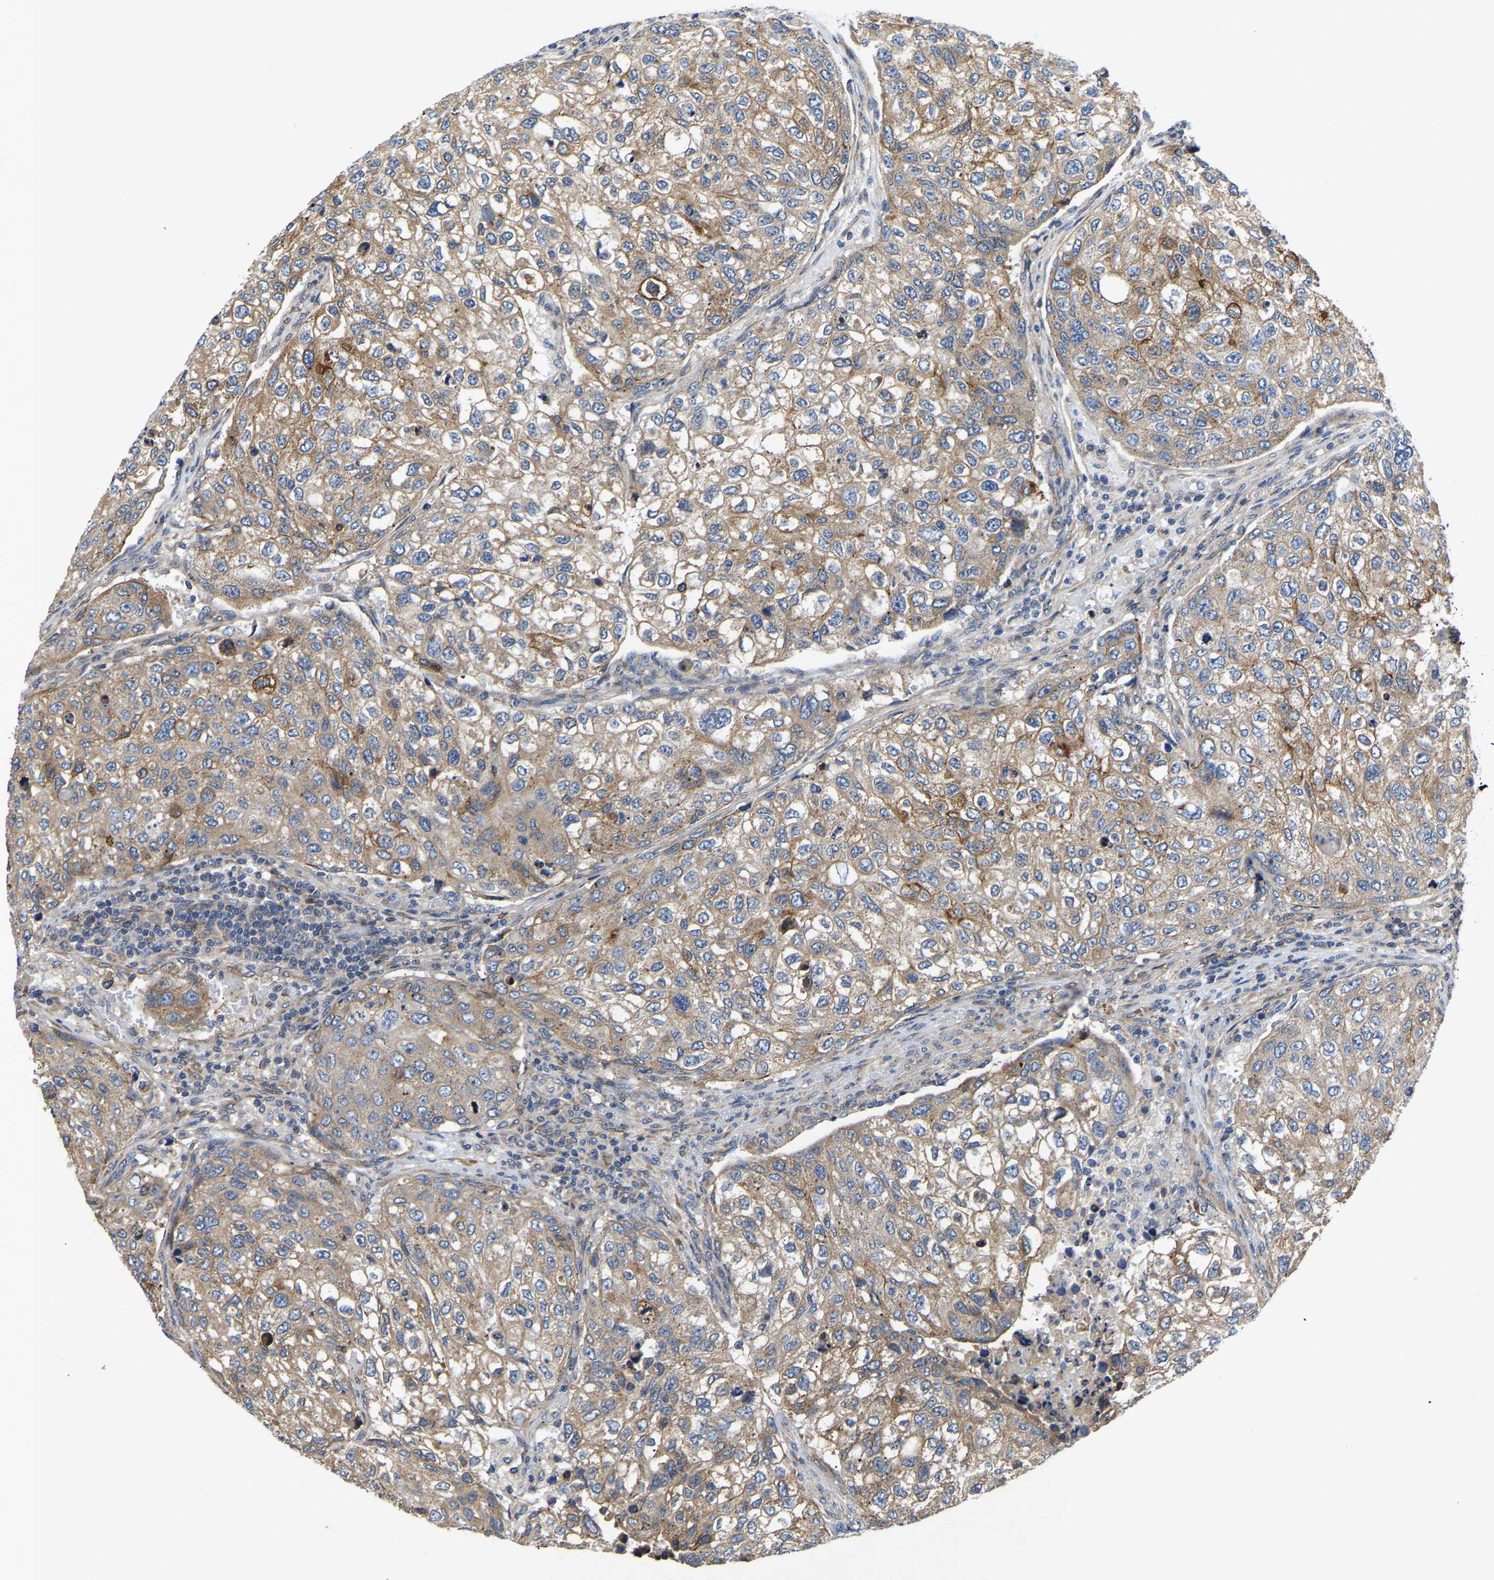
{"staining": {"intensity": "moderate", "quantity": ">75%", "location": "cytoplasmic/membranous"}, "tissue": "urothelial cancer", "cell_type": "Tumor cells", "image_type": "cancer", "snomed": [{"axis": "morphology", "description": "Urothelial carcinoma, High grade"}, {"axis": "topography", "description": "Lymph node"}, {"axis": "topography", "description": "Urinary bladder"}], "caption": "Urothelial cancer was stained to show a protein in brown. There is medium levels of moderate cytoplasmic/membranous staining in approximately >75% of tumor cells. (IHC, brightfield microscopy, high magnification).", "gene": "ARL6IP5", "patient": {"sex": "male", "age": 51}}